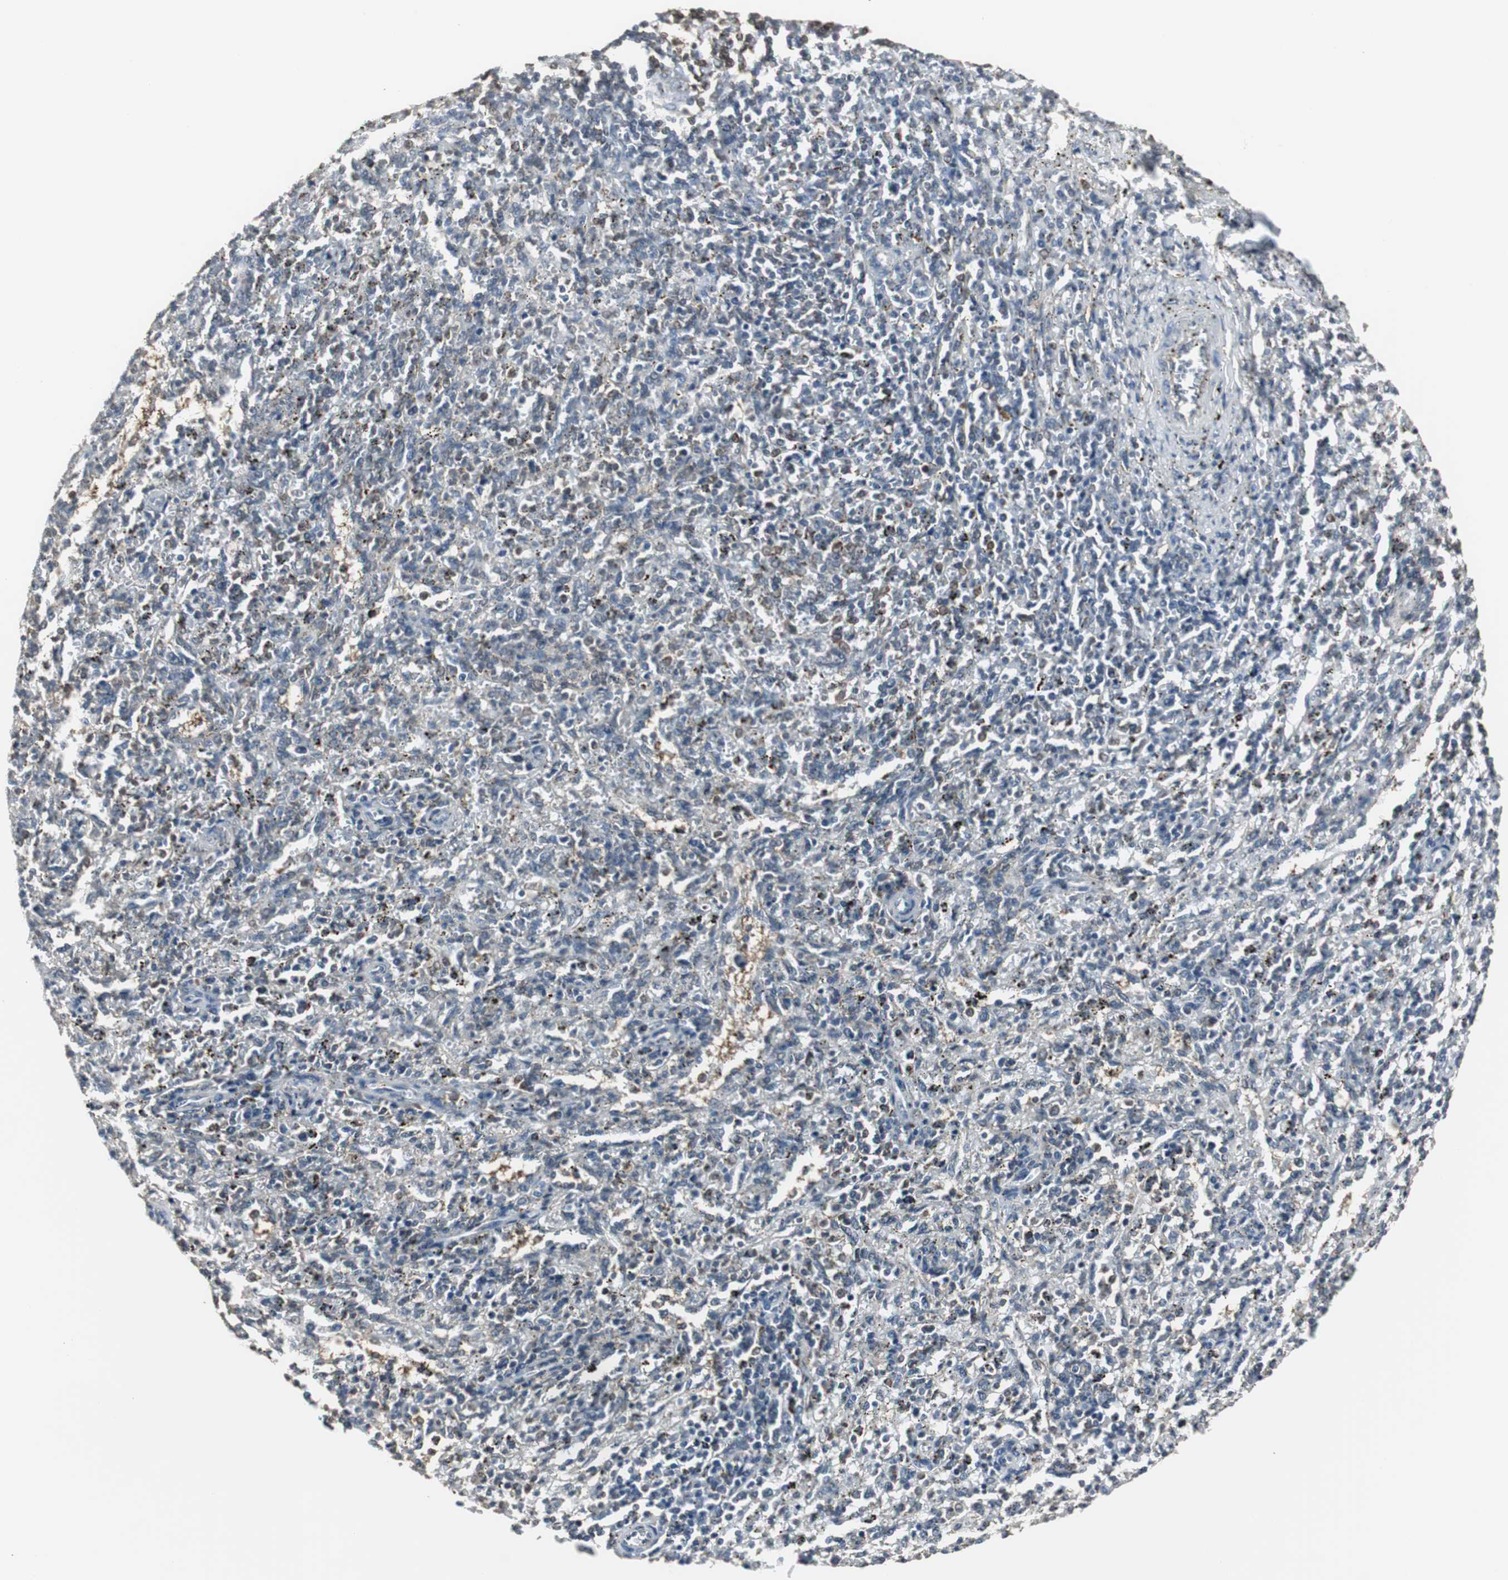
{"staining": {"intensity": "moderate", "quantity": "25%-75%", "location": "cytoplasmic/membranous,nuclear"}, "tissue": "spleen", "cell_type": "Cells in red pulp", "image_type": "normal", "snomed": [{"axis": "morphology", "description": "Normal tissue, NOS"}, {"axis": "topography", "description": "Spleen"}], "caption": "Human spleen stained with a brown dye shows moderate cytoplasmic/membranous,nuclear positive expression in about 25%-75% of cells in red pulp.", "gene": "PLIN3", "patient": {"sex": "female", "age": 10}}